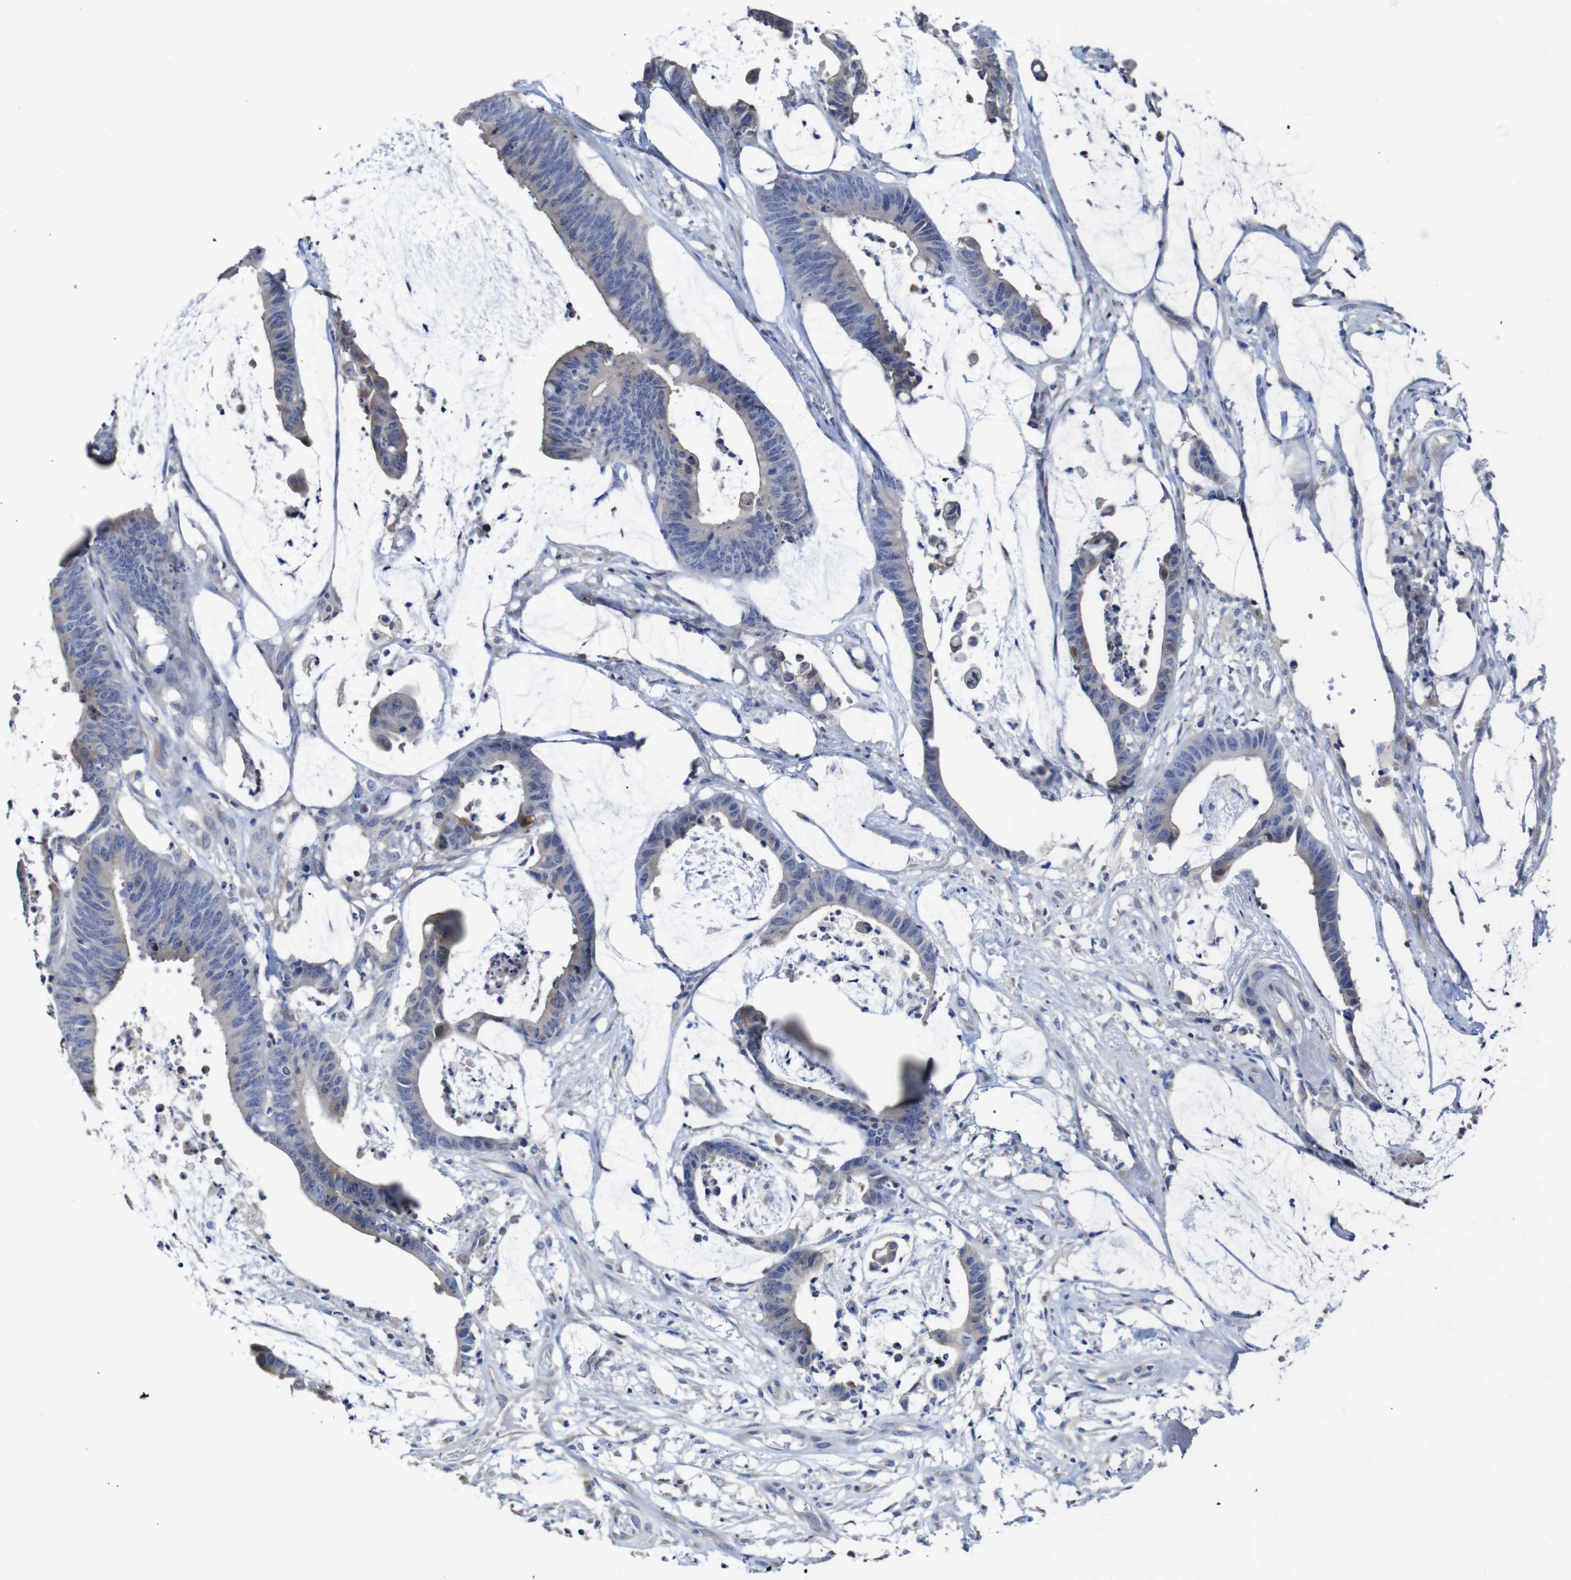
{"staining": {"intensity": "weak", "quantity": "25%-75%", "location": "cytoplasmic/membranous"}, "tissue": "colorectal cancer", "cell_type": "Tumor cells", "image_type": "cancer", "snomed": [{"axis": "morphology", "description": "Adenocarcinoma, NOS"}, {"axis": "topography", "description": "Rectum"}], "caption": "Immunohistochemistry staining of colorectal adenocarcinoma, which reveals low levels of weak cytoplasmic/membranous staining in approximately 25%-75% of tumor cells indicating weak cytoplasmic/membranous protein staining. The staining was performed using DAB (brown) for protein detection and nuclei were counterstained in hematoxylin (blue).", "gene": "TCEAL9", "patient": {"sex": "female", "age": 66}}